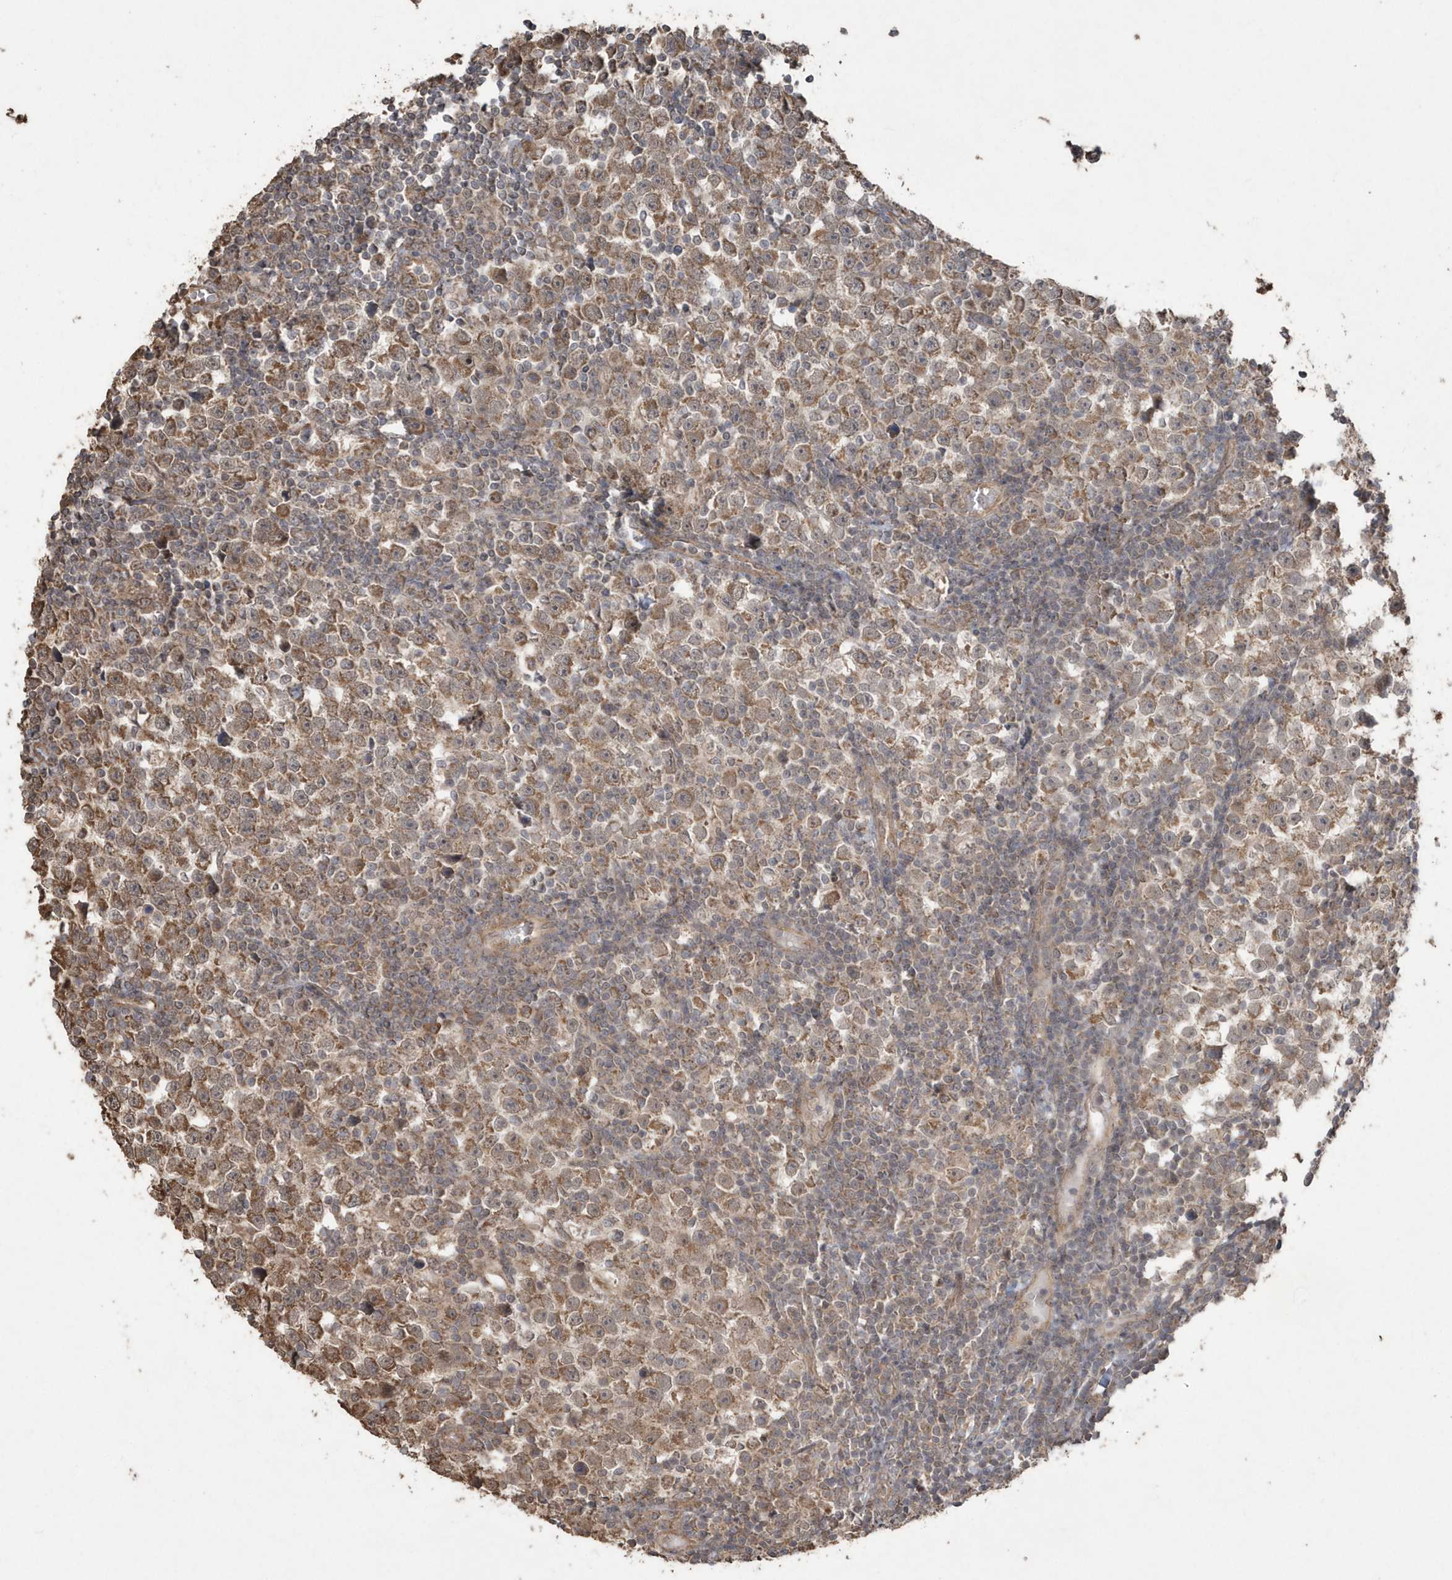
{"staining": {"intensity": "moderate", "quantity": ">75%", "location": "cytoplasmic/membranous"}, "tissue": "testis cancer", "cell_type": "Tumor cells", "image_type": "cancer", "snomed": [{"axis": "morphology", "description": "Normal tissue, NOS"}, {"axis": "morphology", "description": "Seminoma, NOS"}, {"axis": "topography", "description": "Testis"}], "caption": "The histopathology image shows staining of testis cancer, revealing moderate cytoplasmic/membranous protein expression (brown color) within tumor cells.", "gene": "PAXBP1", "patient": {"sex": "male", "age": 43}}